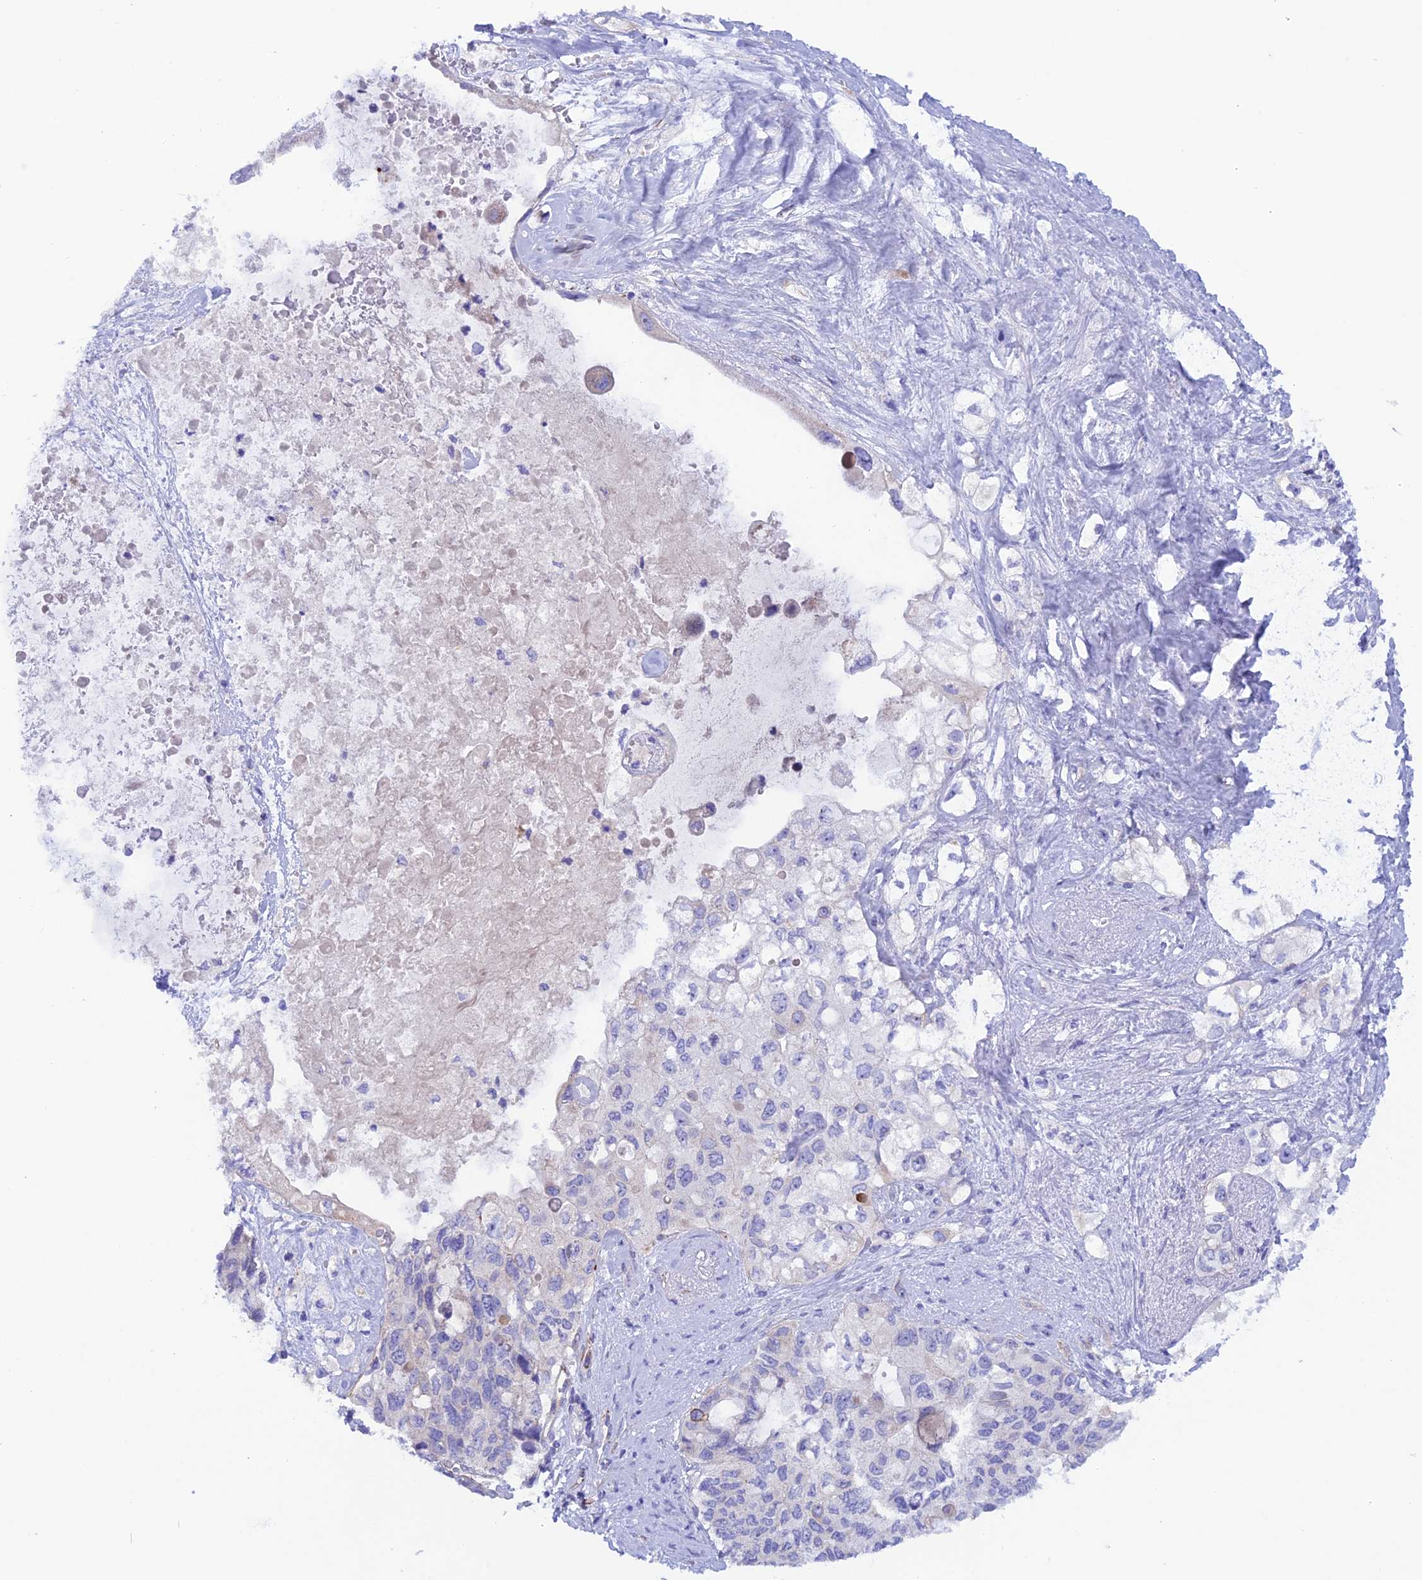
{"staining": {"intensity": "negative", "quantity": "none", "location": "none"}, "tissue": "pancreatic cancer", "cell_type": "Tumor cells", "image_type": "cancer", "snomed": [{"axis": "morphology", "description": "Adenocarcinoma, NOS"}, {"axis": "topography", "description": "Pancreas"}], "caption": "Image shows no protein staining in tumor cells of adenocarcinoma (pancreatic) tissue.", "gene": "TMEM138", "patient": {"sex": "female", "age": 56}}